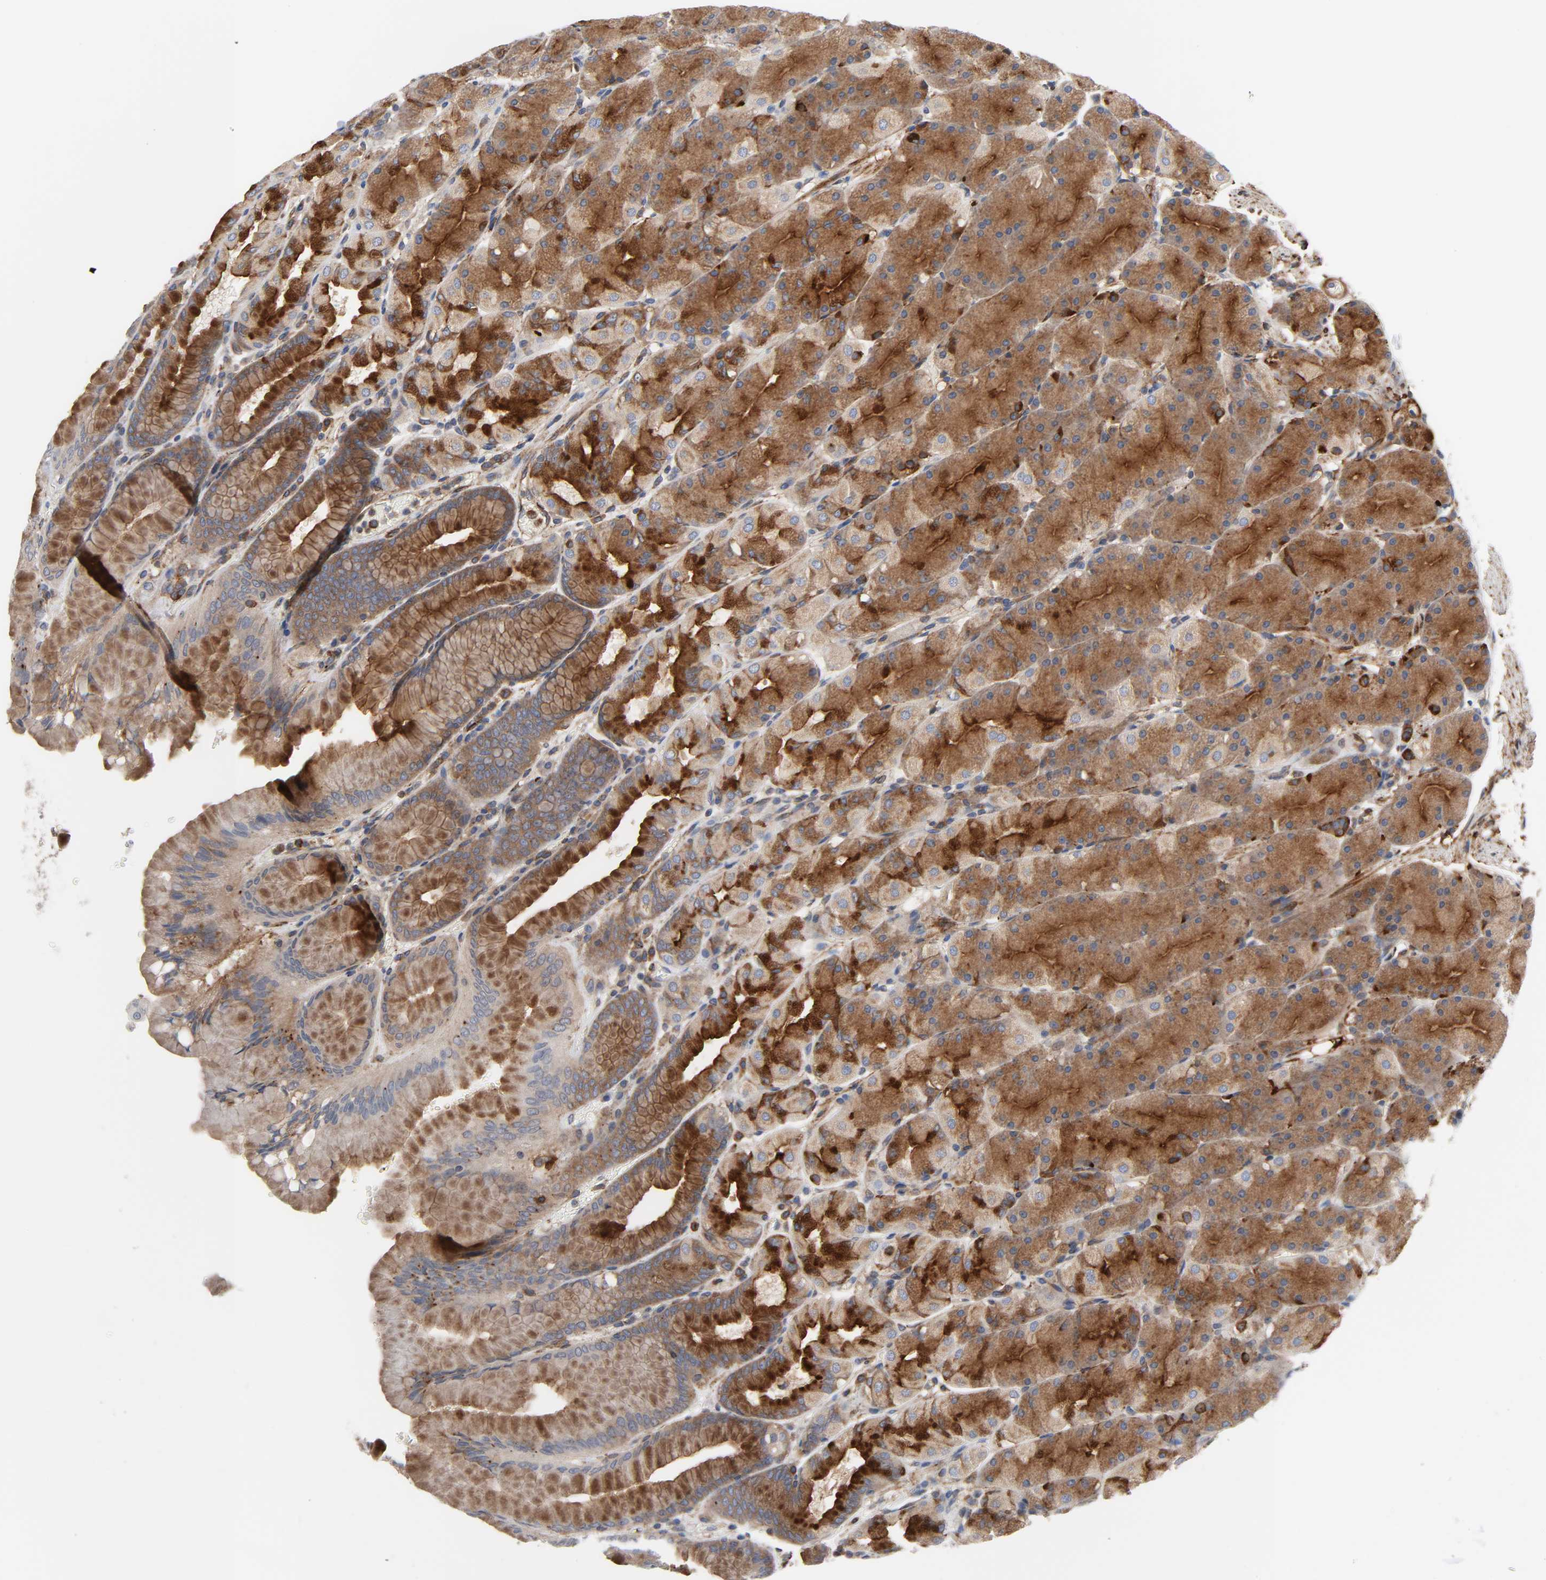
{"staining": {"intensity": "strong", "quantity": ">75%", "location": "cytoplasmic/membranous"}, "tissue": "stomach", "cell_type": "Glandular cells", "image_type": "normal", "snomed": [{"axis": "morphology", "description": "Normal tissue, NOS"}, {"axis": "topography", "description": "Stomach, upper"}, {"axis": "topography", "description": "Stomach"}], "caption": "An image of stomach stained for a protein displays strong cytoplasmic/membranous brown staining in glandular cells. Using DAB (3,3'-diaminobenzidine) (brown) and hematoxylin (blue) stains, captured at high magnification using brightfield microscopy.", "gene": "ARHGAP1", "patient": {"sex": "male", "age": 76}}